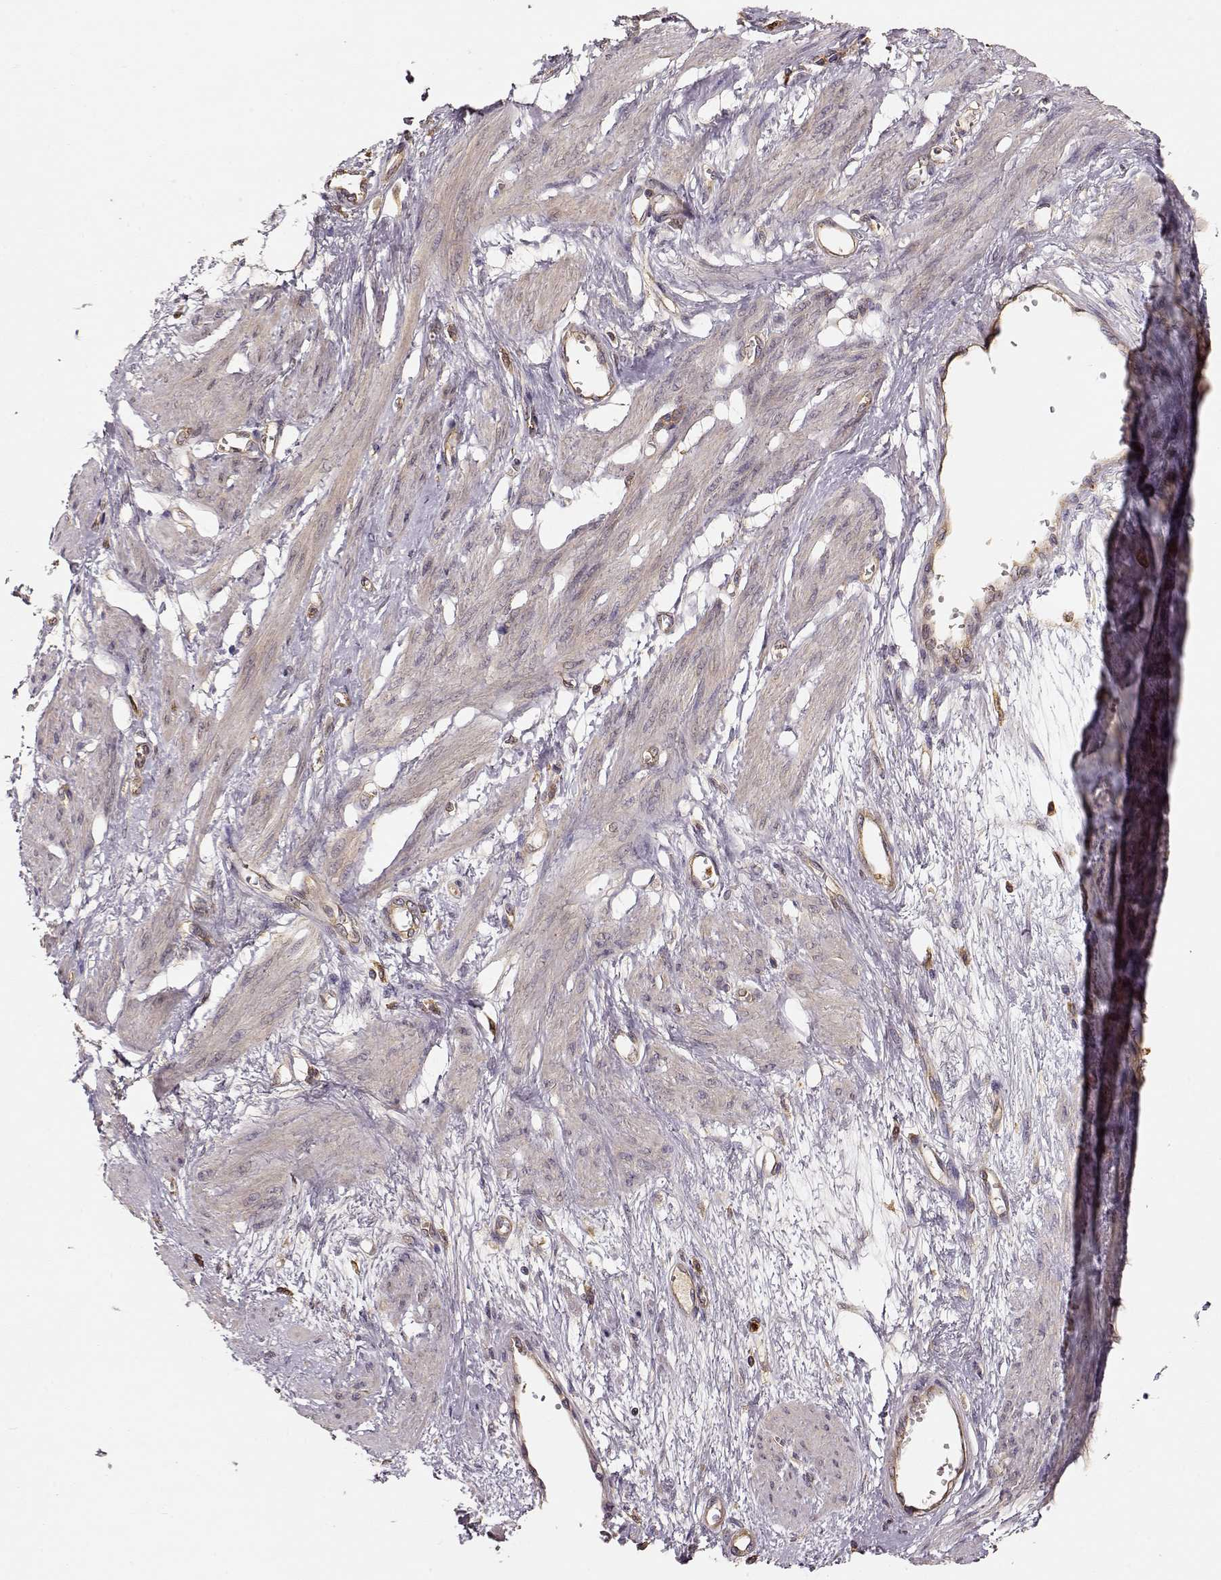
{"staining": {"intensity": "weak", "quantity": "25%-75%", "location": "cytoplasmic/membranous"}, "tissue": "smooth muscle", "cell_type": "Smooth muscle cells", "image_type": "normal", "snomed": [{"axis": "morphology", "description": "Normal tissue, NOS"}, {"axis": "topography", "description": "Smooth muscle"}, {"axis": "topography", "description": "Uterus"}], "caption": "Weak cytoplasmic/membranous staining for a protein is appreciated in approximately 25%-75% of smooth muscle cells of normal smooth muscle using IHC.", "gene": "ARHGEF2", "patient": {"sex": "female", "age": 39}}